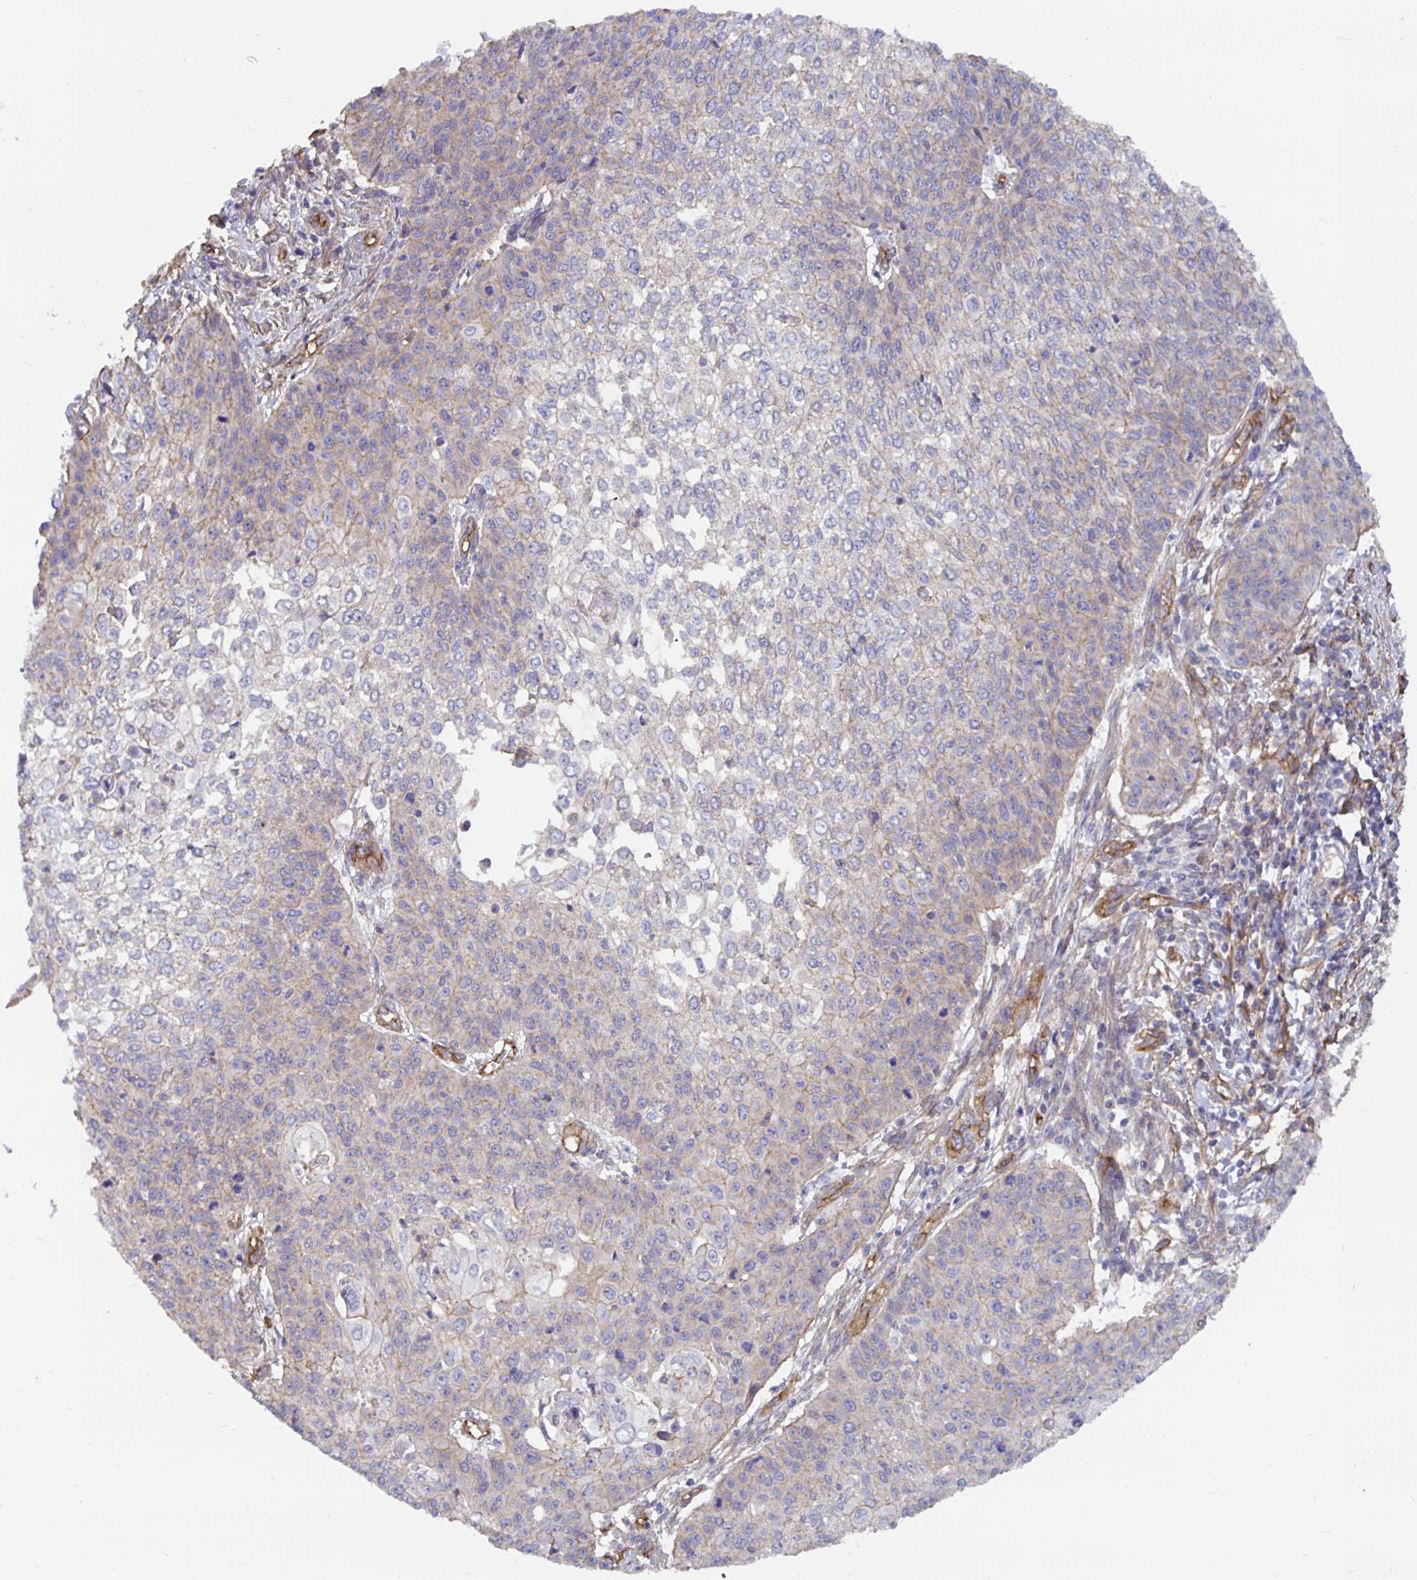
{"staining": {"intensity": "negative", "quantity": "none", "location": "none"}, "tissue": "cervical cancer", "cell_type": "Tumor cells", "image_type": "cancer", "snomed": [{"axis": "morphology", "description": "Squamous cell carcinoma, NOS"}, {"axis": "topography", "description": "Cervix"}], "caption": "This is an IHC image of squamous cell carcinoma (cervical). There is no staining in tumor cells.", "gene": "ARHGEF39", "patient": {"sex": "female", "age": 65}}